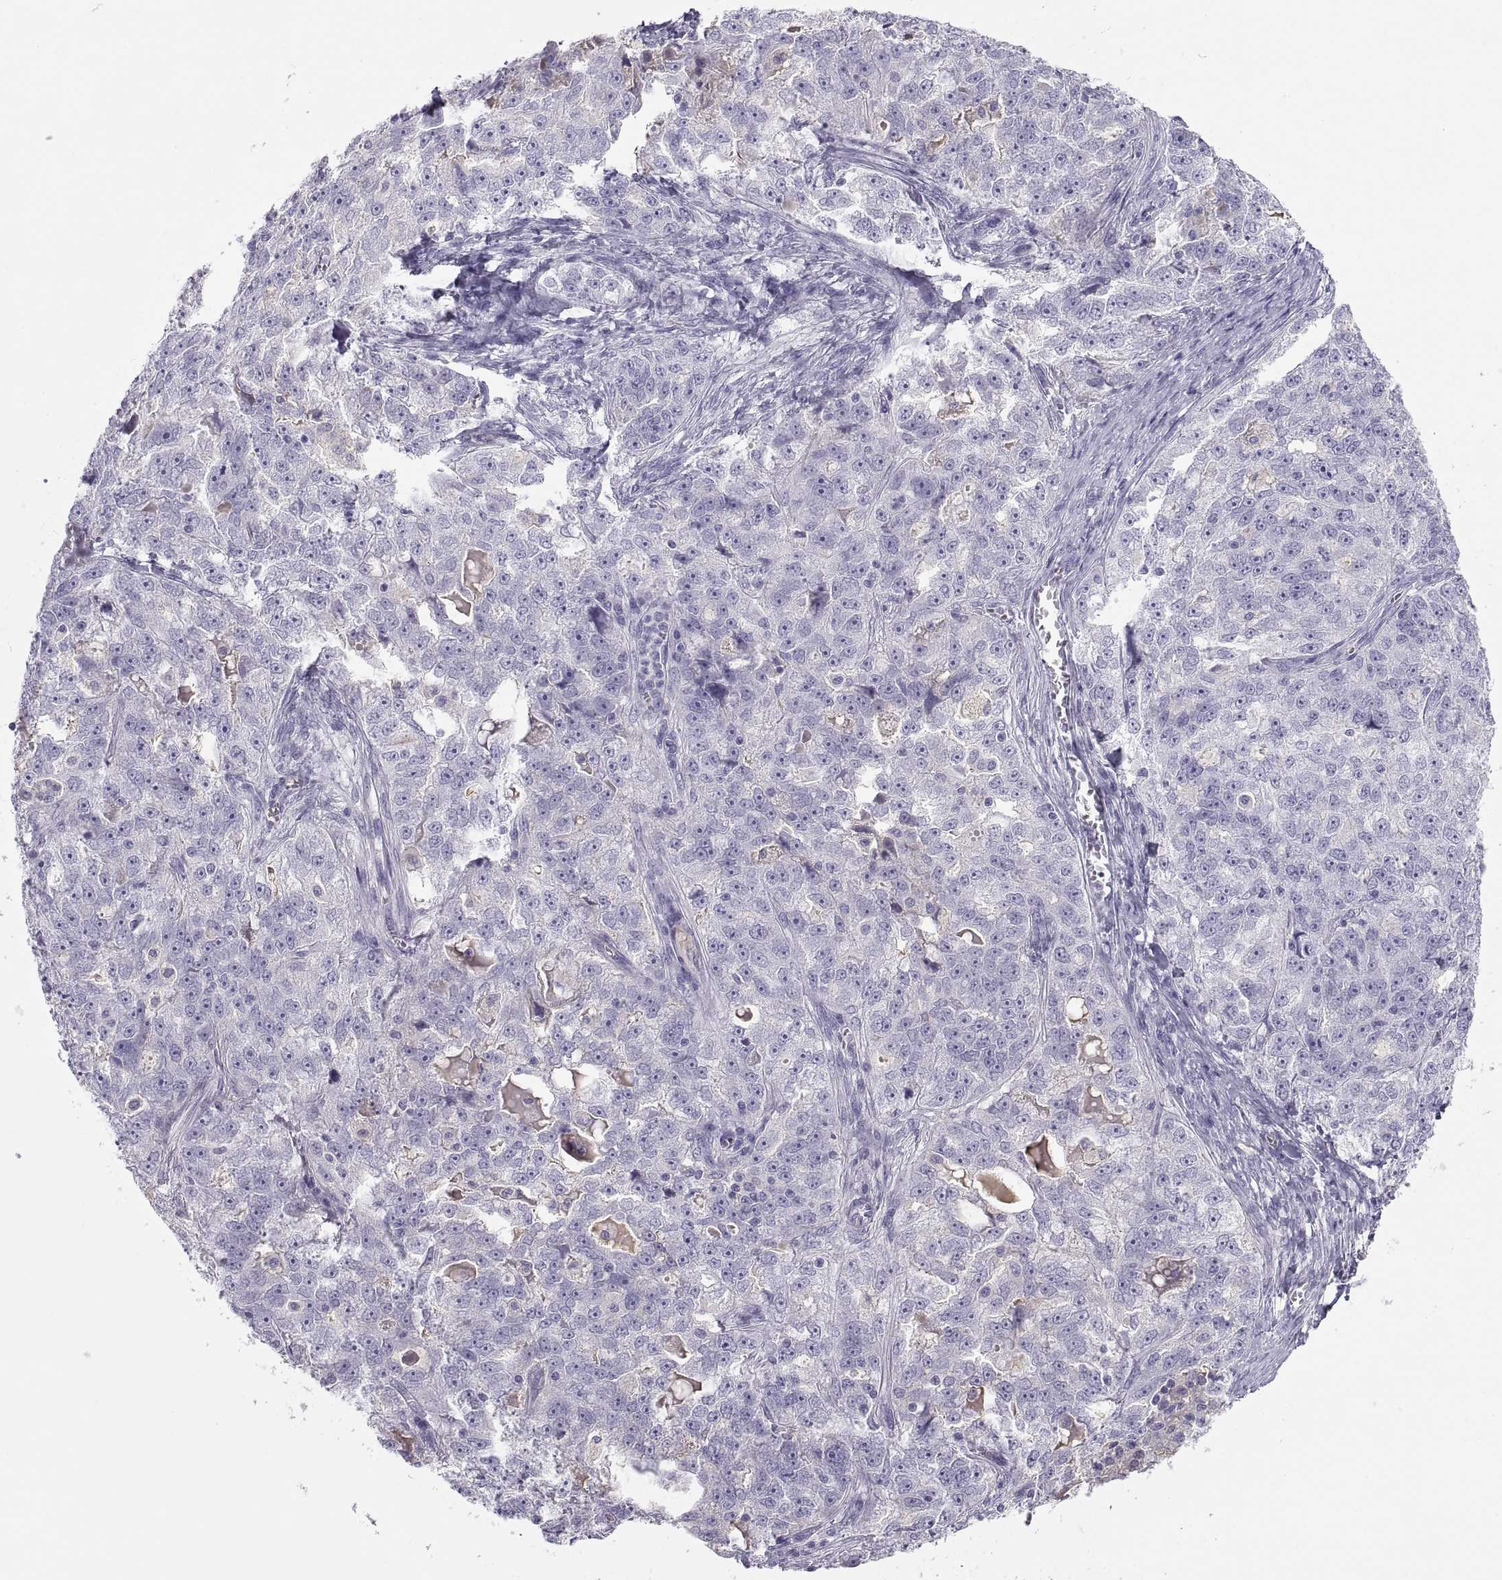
{"staining": {"intensity": "negative", "quantity": "none", "location": "none"}, "tissue": "ovarian cancer", "cell_type": "Tumor cells", "image_type": "cancer", "snomed": [{"axis": "morphology", "description": "Cystadenocarcinoma, serous, NOS"}, {"axis": "topography", "description": "Ovary"}], "caption": "This is an IHC micrograph of ovarian serous cystadenocarcinoma. There is no positivity in tumor cells.", "gene": "MAGEB2", "patient": {"sex": "female", "age": 51}}